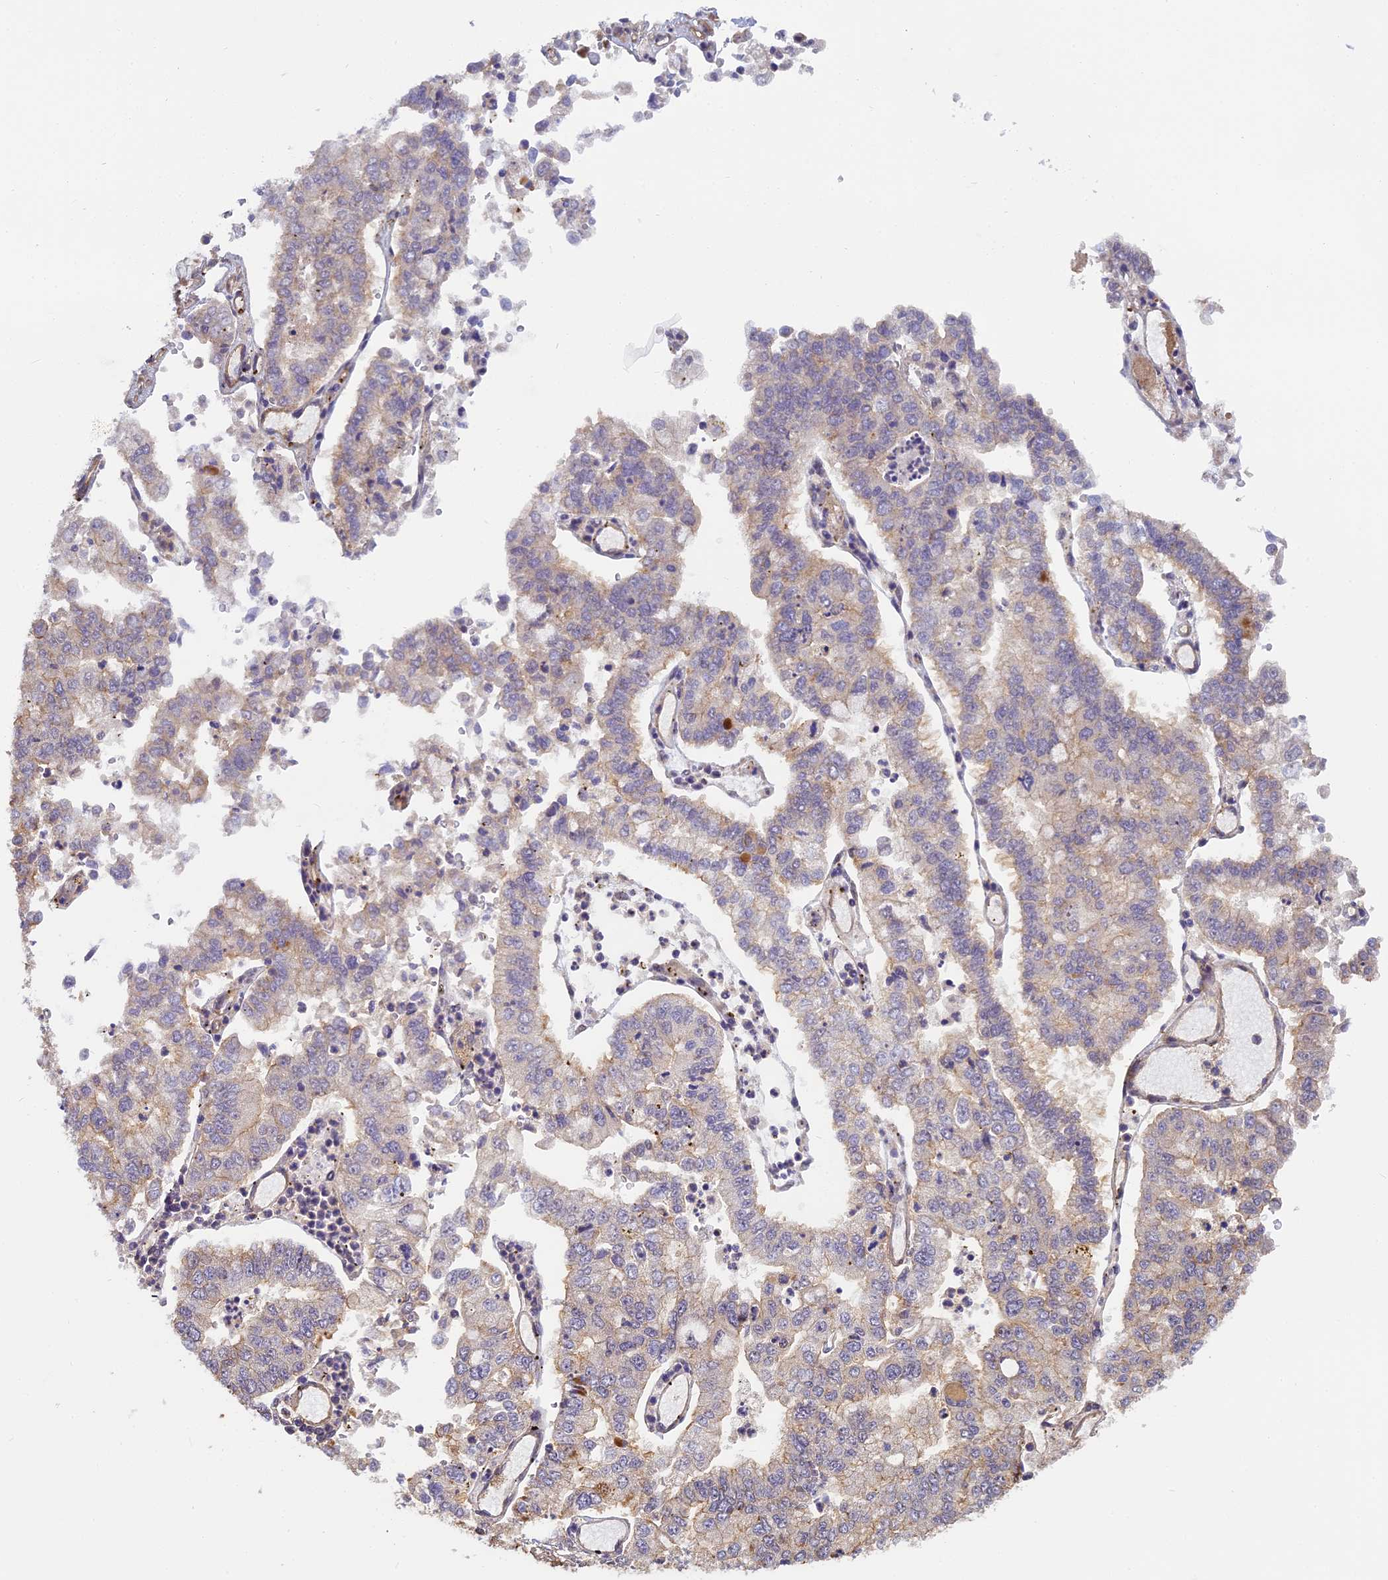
{"staining": {"intensity": "weak", "quantity": "<25%", "location": "cytoplasmic/membranous"}, "tissue": "stomach cancer", "cell_type": "Tumor cells", "image_type": "cancer", "snomed": [{"axis": "morphology", "description": "Adenocarcinoma, NOS"}, {"axis": "topography", "description": "Stomach"}], "caption": "An image of adenocarcinoma (stomach) stained for a protein demonstrates no brown staining in tumor cells. (Immunohistochemistry, brightfield microscopy, high magnification).", "gene": "PIKFYVE", "patient": {"sex": "male", "age": 76}}